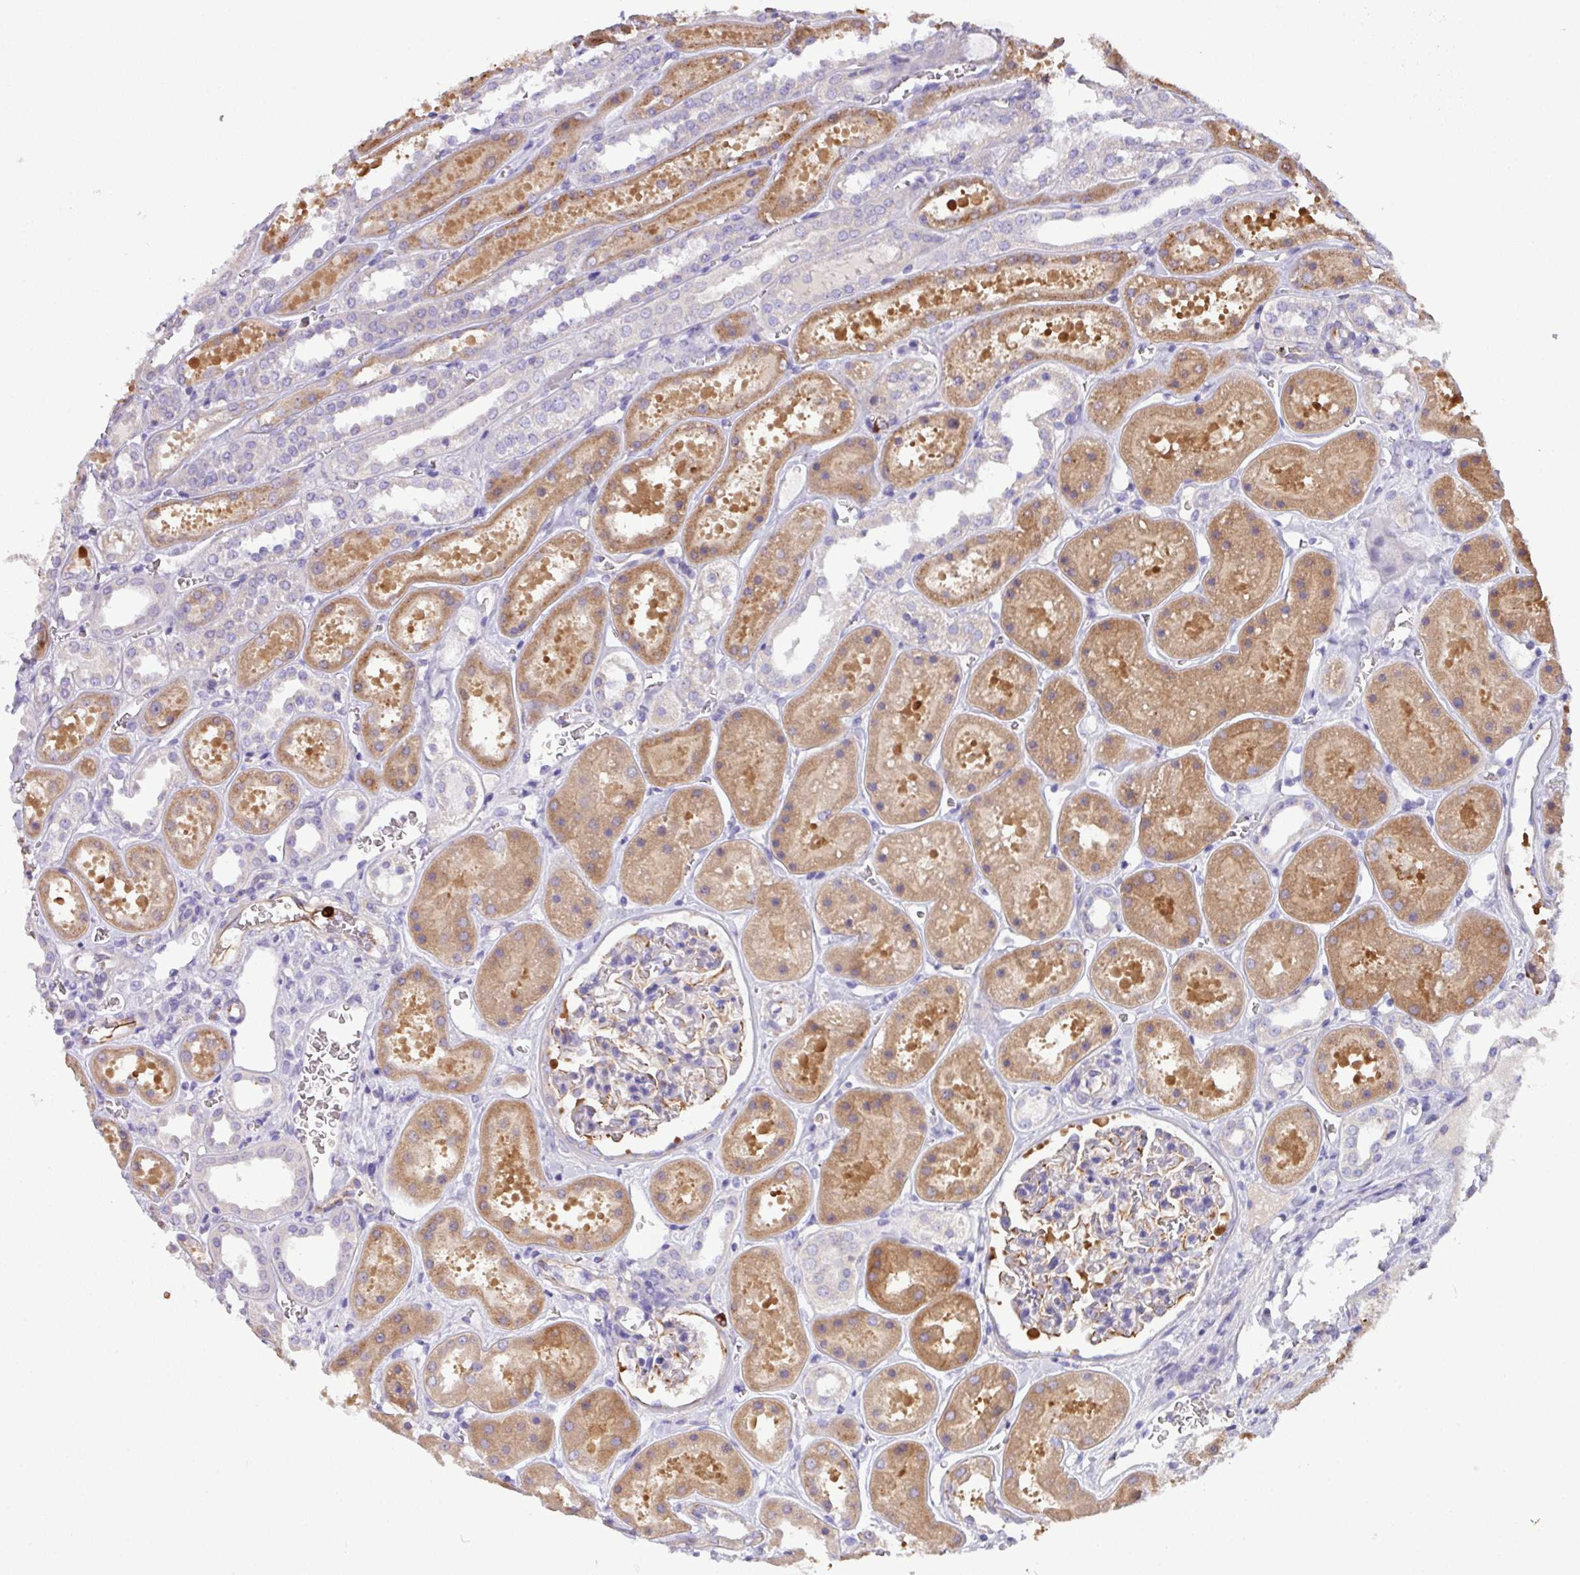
{"staining": {"intensity": "negative", "quantity": "none", "location": "none"}, "tissue": "kidney", "cell_type": "Cells in glomeruli", "image_type": "normal", "snomed": [{"axis": "morphology", "description": "Normal tissue, NOS"}, {"axis": "topography", "description": "Kidney"}], "caption": "IHC histopathology image of normal kidney: kidney stained with DAB (3,3'-diaminobenzidine) displays no significant protein expression in cells in glomeruli. (DAB IHC, high magnification).", "gene": "MRM2", "patient": {"sex": "female", "age": 41}}